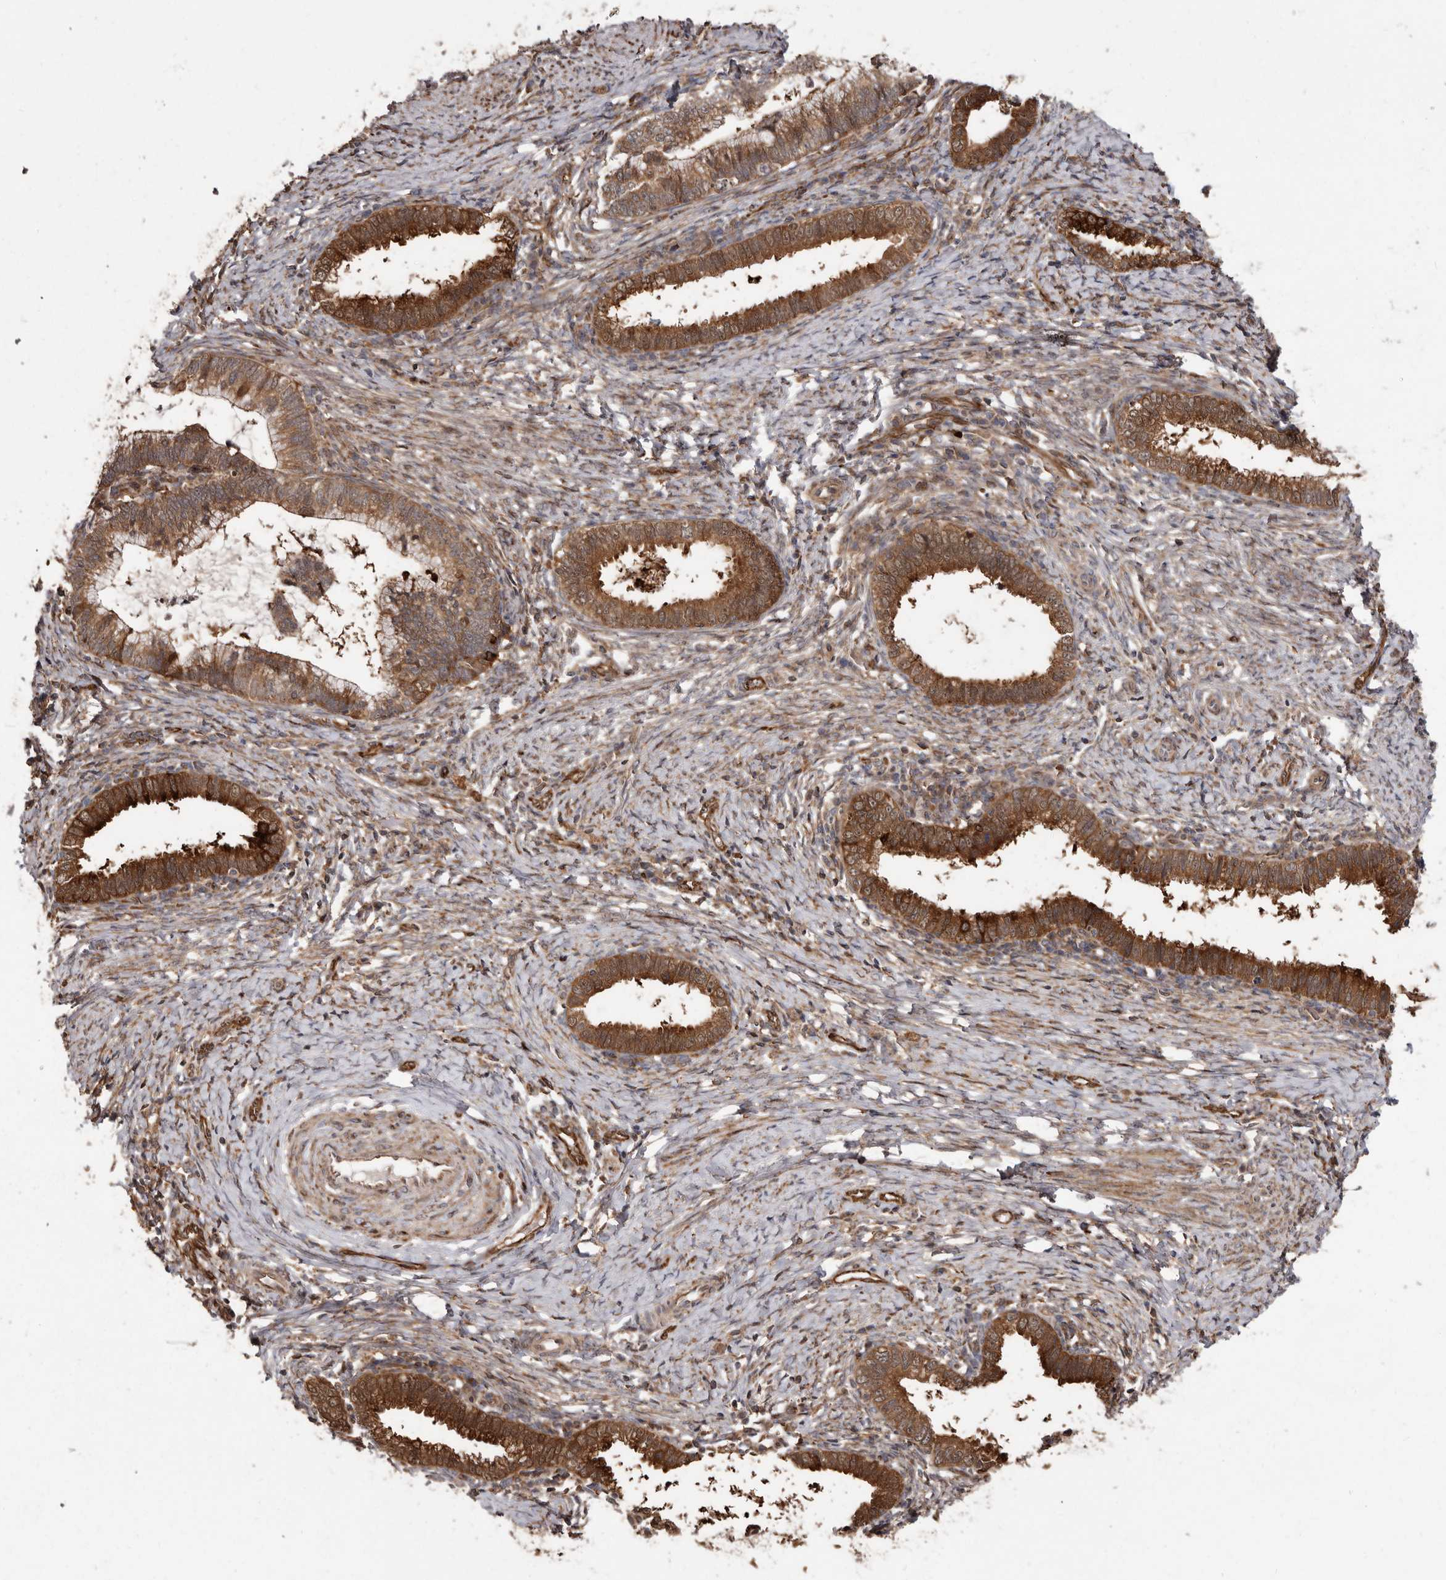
{"staining": {"intensity": "strong", "quantity": ">75%", "location": "cytoplasmic/membranous"}, "tissue": "cervical cancer", "cell_type": "Tumor cells", "image_type": "cancer", "snomed": [{"axis": "morphology", "description": "Adenocarcinoma, NOS"}, {"axis": "topography", "description": "Cervix"}], "caption": "Protein staining shows strong cytoplasmic/membranous staining in approximately >75% of tumor cells in cervical cancer (adenocarcinoma).", "gene": "FLAD1", "patient": {"sex": "female", "age": 36}}